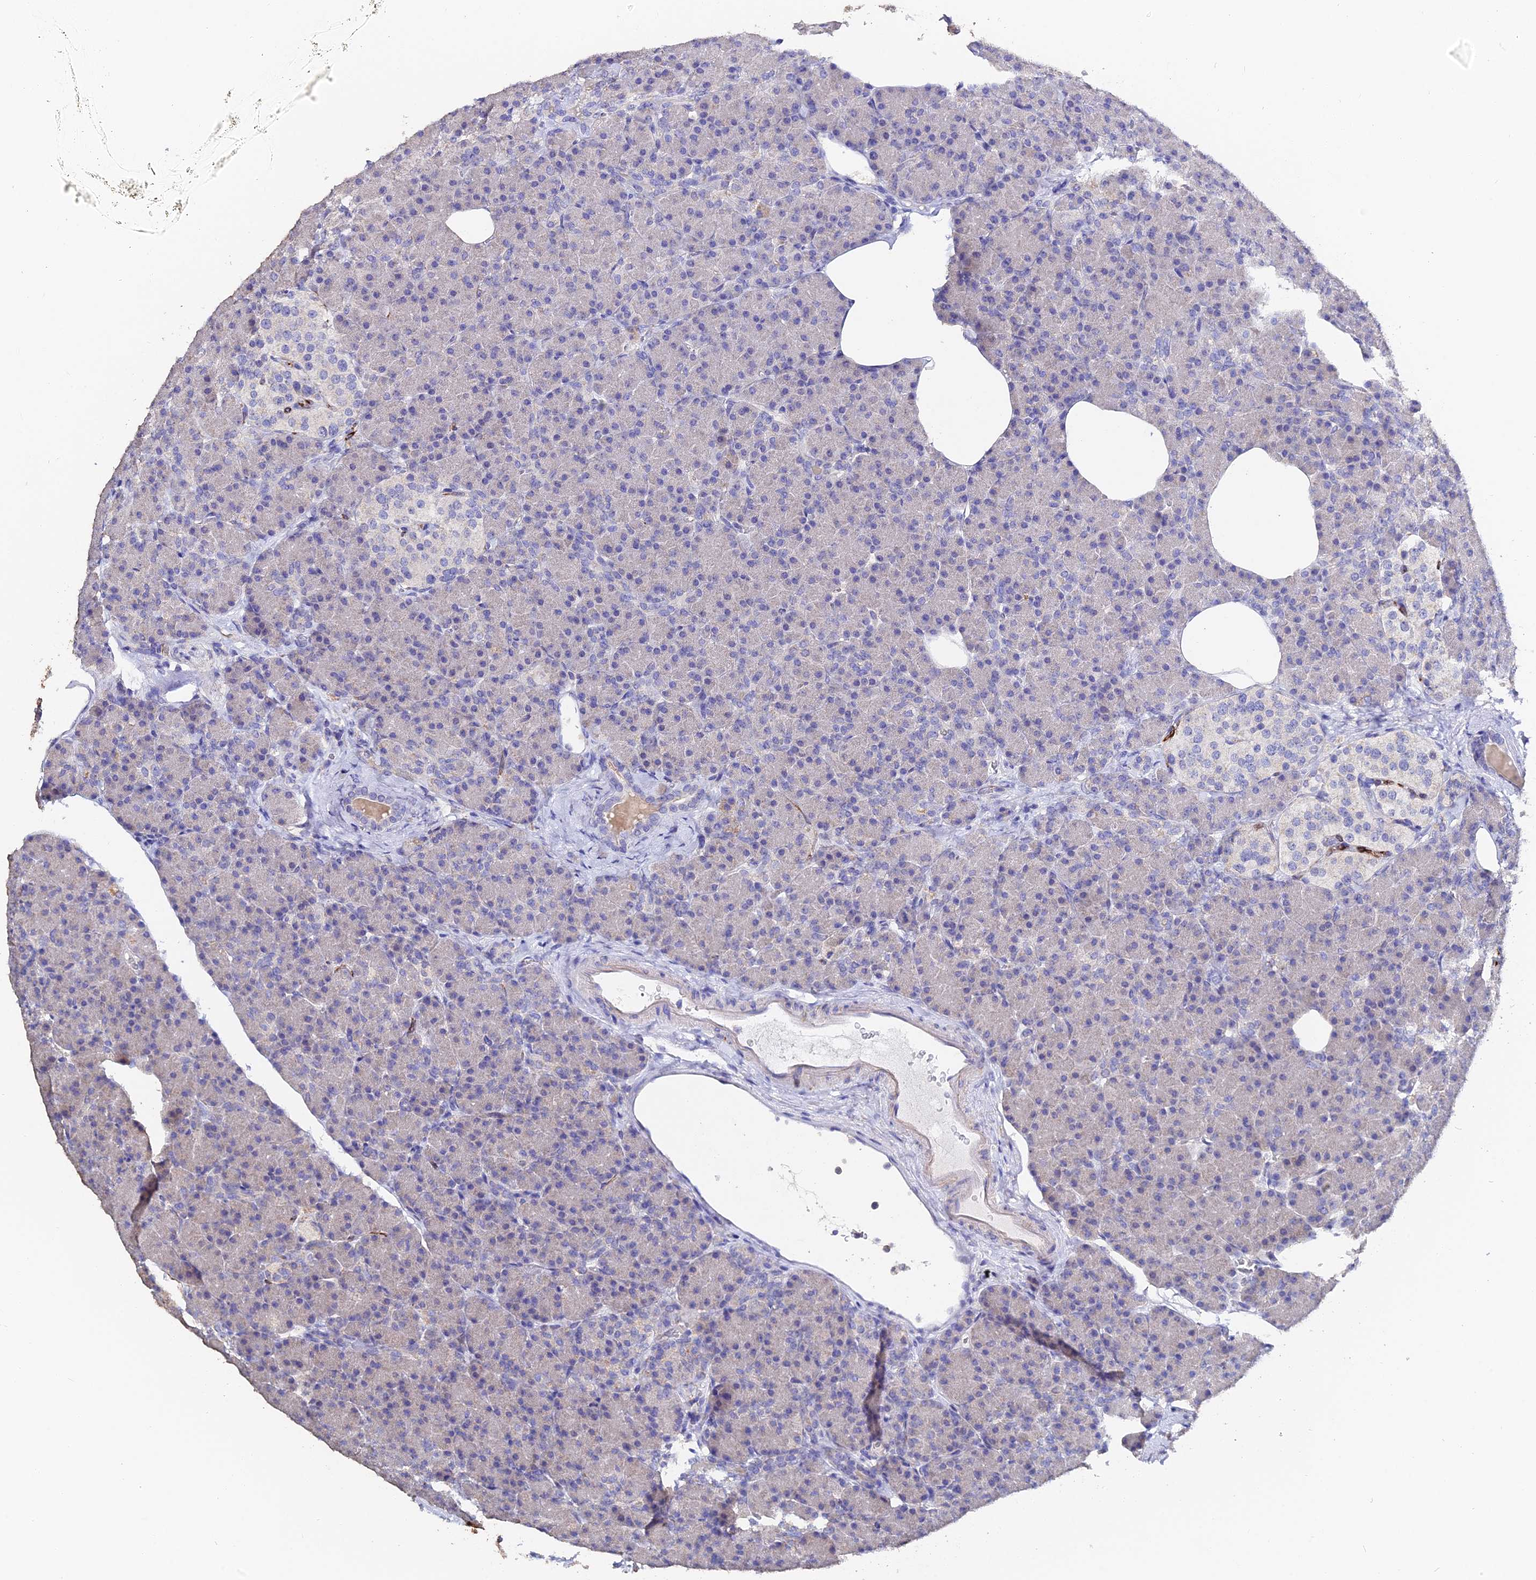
{"staining": {"intensity": "negative", "quantity": "none", "location": "none"}, "tissue": "pancreas", "cell_type": "Exocrine glandular cells", "image_type": "normal", "snomed": [{"axis": "morphology", "description": "Normal tissue, NOS"}, {"axis": "topography", "description": "Pancreas"}], "caption": "The histopathology image reveals no staining of exocrine glandular cells in benign pancreas. (Stains: DAB immunohistochemistry with hematoxylin counter stain, Microscopy: brightfield microscopy at high magnification).", "gene": "ESM1", "patient": {"sex": "female", "age": 43}}